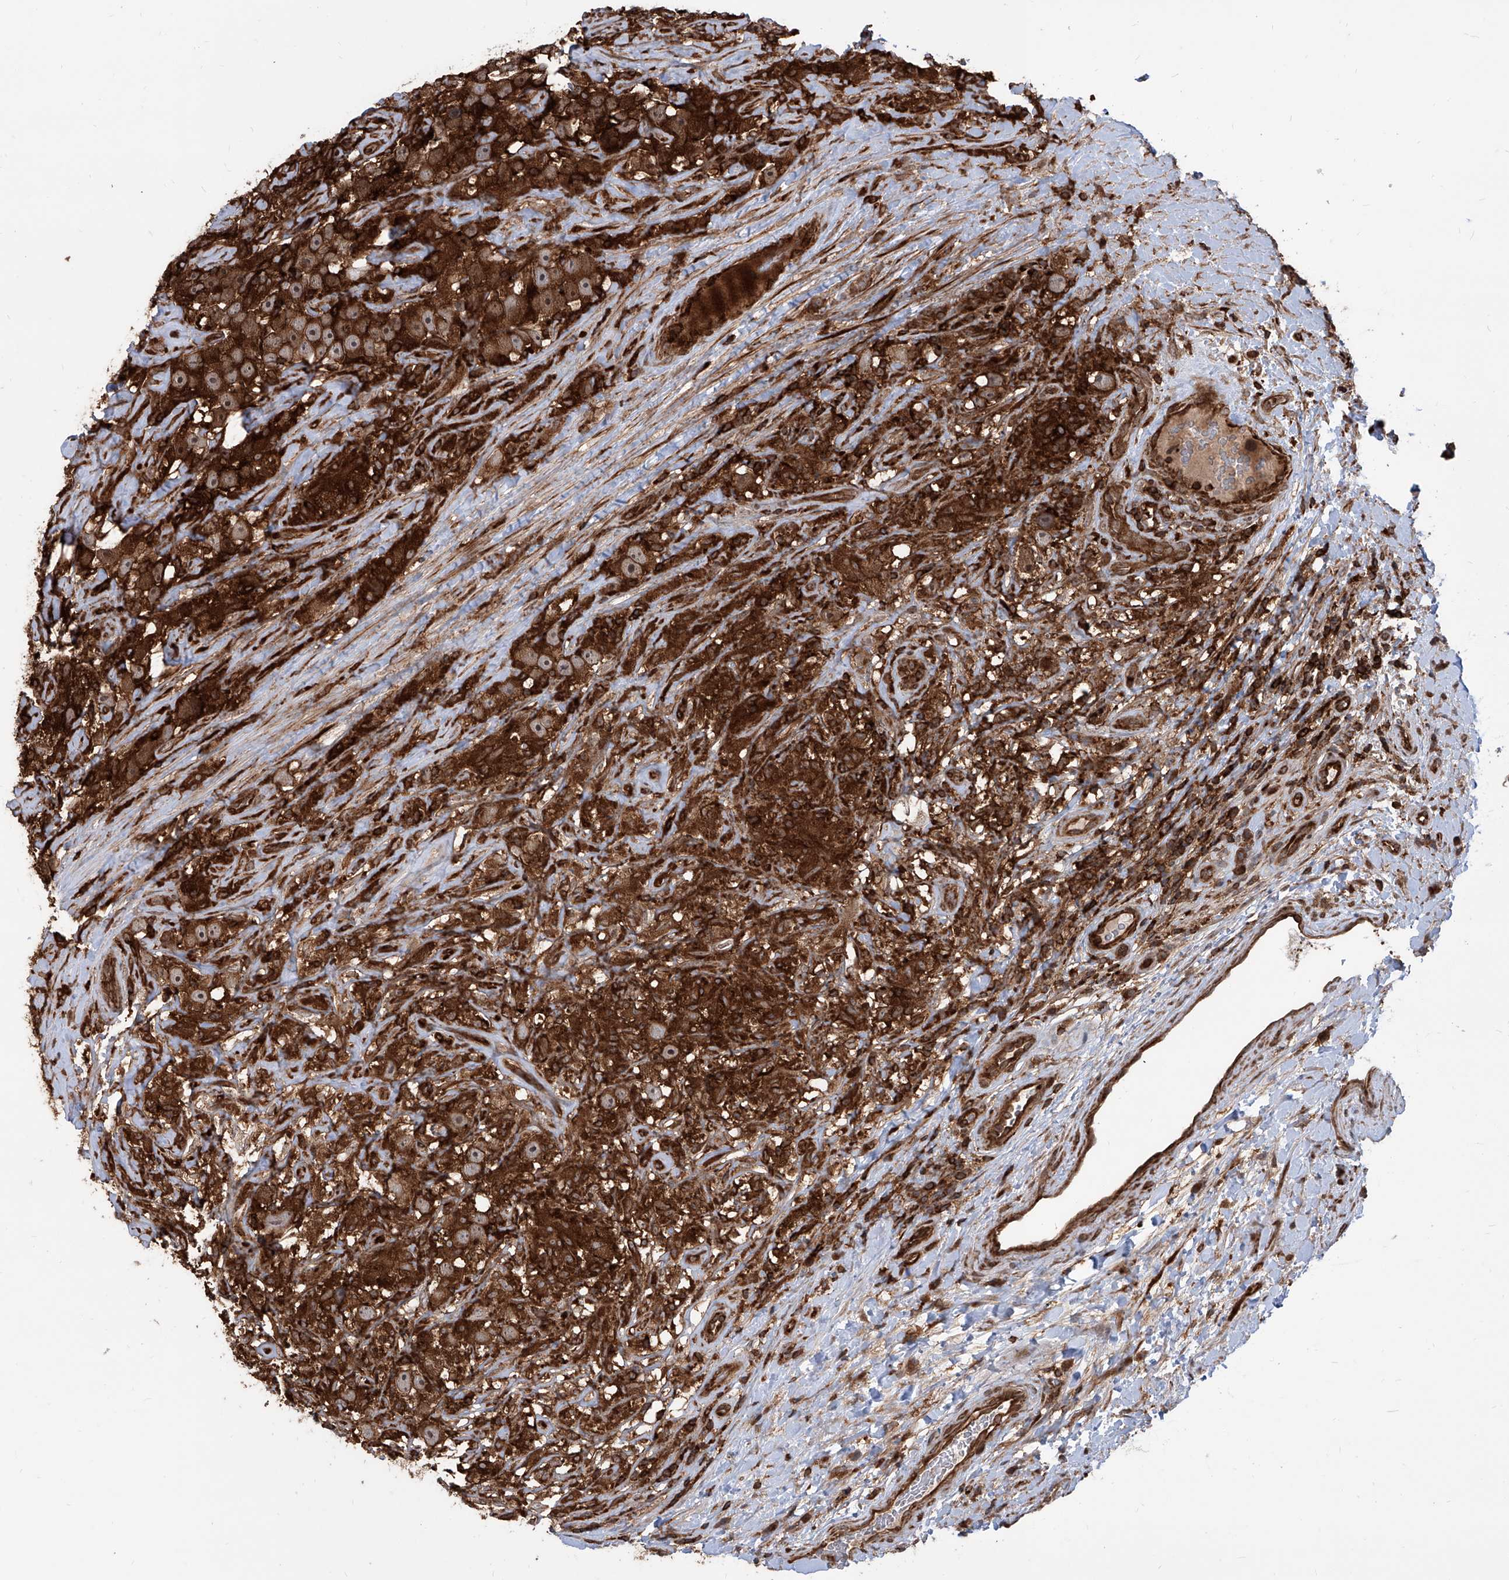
{"staining": {"intensity": "strong", "quantity": ">75%", "location": "cytoplasmic/membranous"}, "tissue": "testis cancer", "cell_type": "Tumor cells", "image_type": "cancer", "snomed": [{"axis": "morphology", "description": "Seminoma, NOS"}, {"axis": "topography", "description": "Testis"}], "caption": "Immunohistochemistry micrograph of neoplastic tissue: seminoma (testis) stained using IHC displays high levels of strong protein expression localized specifically in the cytoplasmic/membranous of tumor cells, appearing as a cytoplasmic/membranous brown color.", "gene": "MAGED2", "patient": {"sex": "male", "age": 49}}